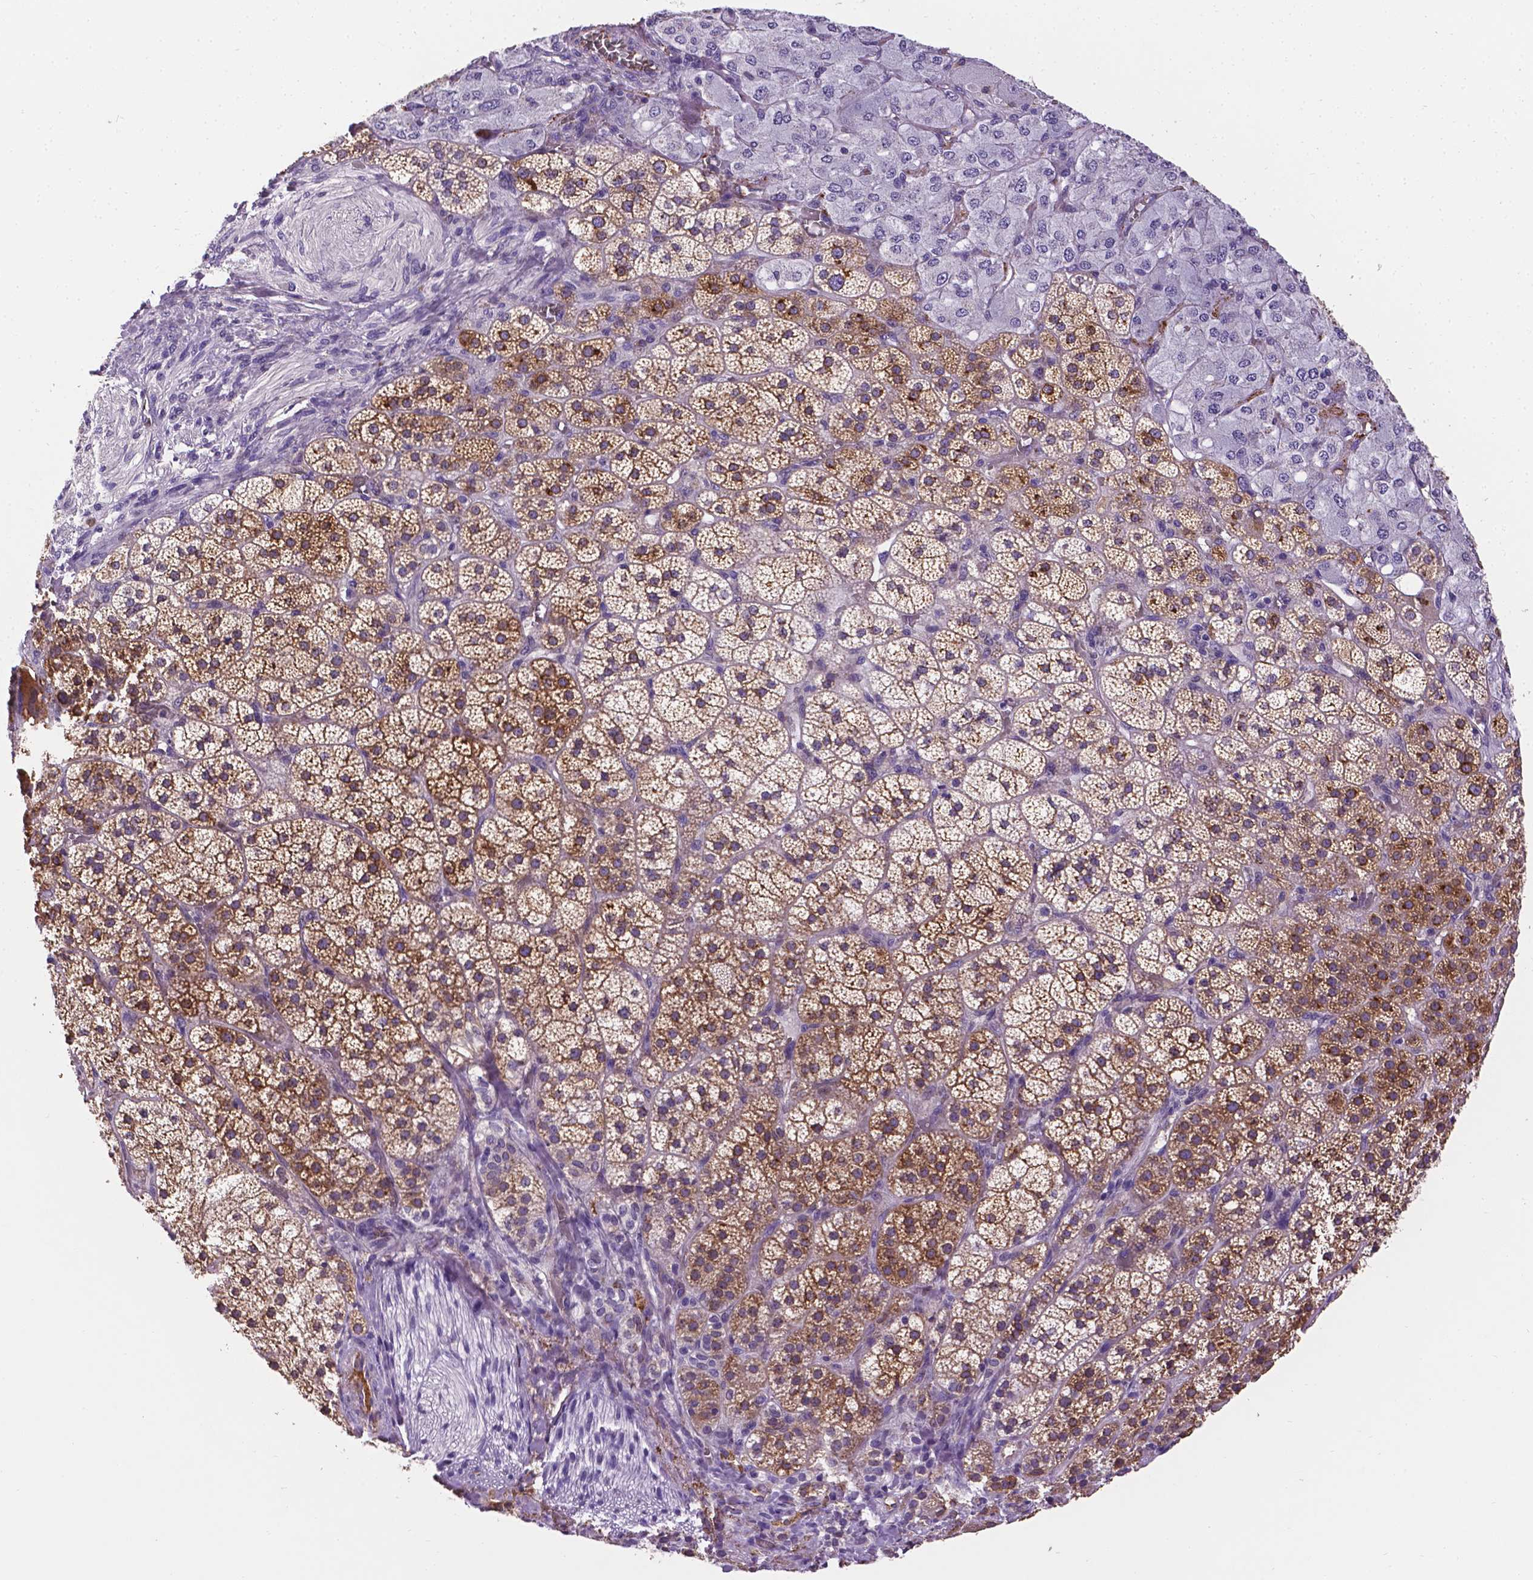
{"staining": {"intensity": "strong", "quantity": ">75%", "location": "cytoplasmic/membranous"}, "tissue": "adrenal gland", "cell_type": "Glandular cells", "image_type": "normal", "snomed": [{"axis": "morphology", "description": "Normal tissue, NOS"}, {"axis": "topography", "description": "Adrenal gland"}], "caption": "Brown immunohistochemical staining in normal human adrenal gland displays strong cytoplasmic/membranous positivity in approximately >75% of glandular cells.", "gene": "APOE", "patient": {"sex": "female", "age": 60}}